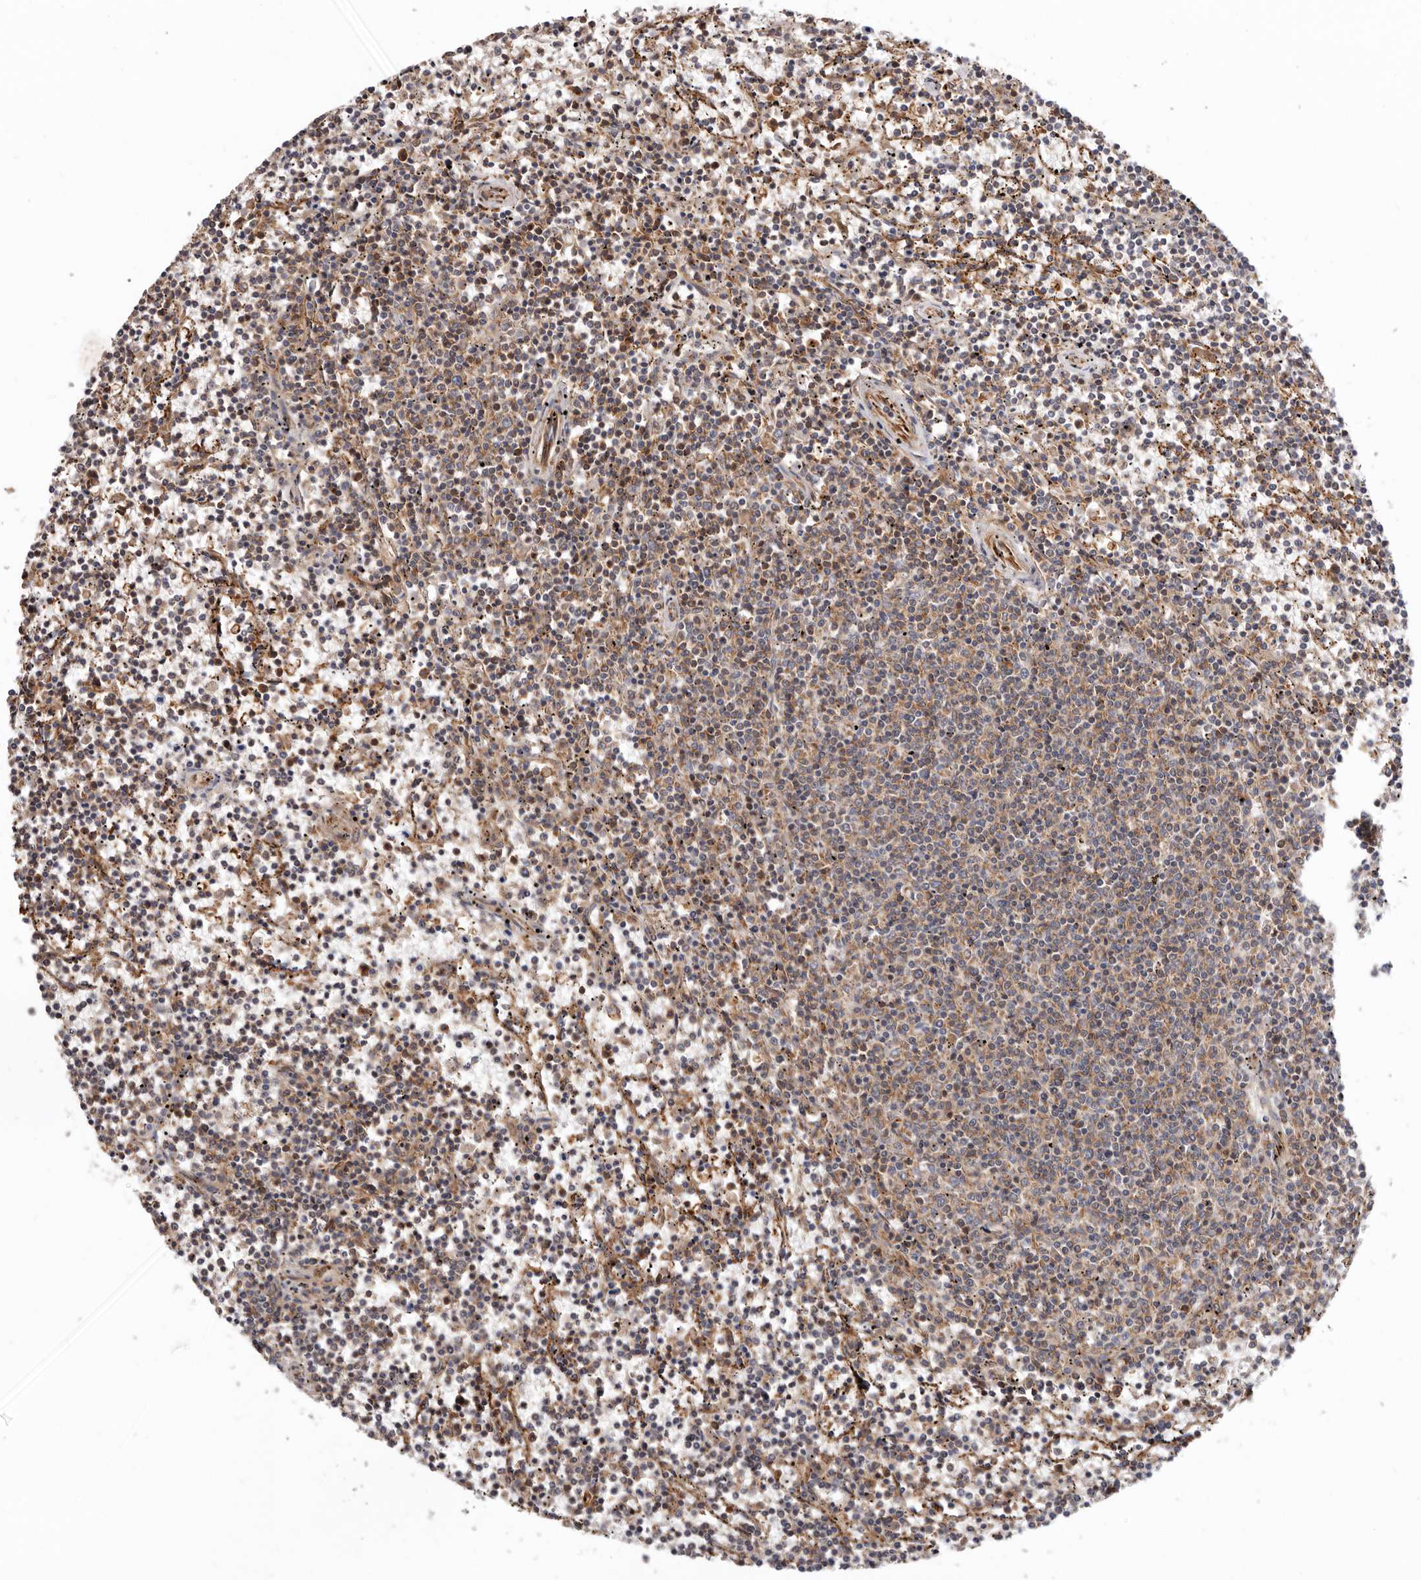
{"staining": {"intensity": "weak", "quantity": ">75%", "location": "cytoplasmic/membranous"}, "tissue": "lymphoma", "cell_type": "Tumor cells", "image_type": "cancer", "snomed": [{"axis": "morphology", "description": "Malignant lymphoma, non-Hodgkin's type, Low grade"}, {"axis": "topography", "description": "Spleen"}], "caption": "Immunohistochemistry (IHC) (DAB) staining of malignant lymphoma, non-Hodgkin's type (low-grade) exhibits weak cytoplasmic/membranous protein positivity in approximately >75% of tumor cells. Ihc stains the protein in brown and the nuclei are stained blue.", "gene": "TMC7", "patient": {"sex": "female", "age": 50}}